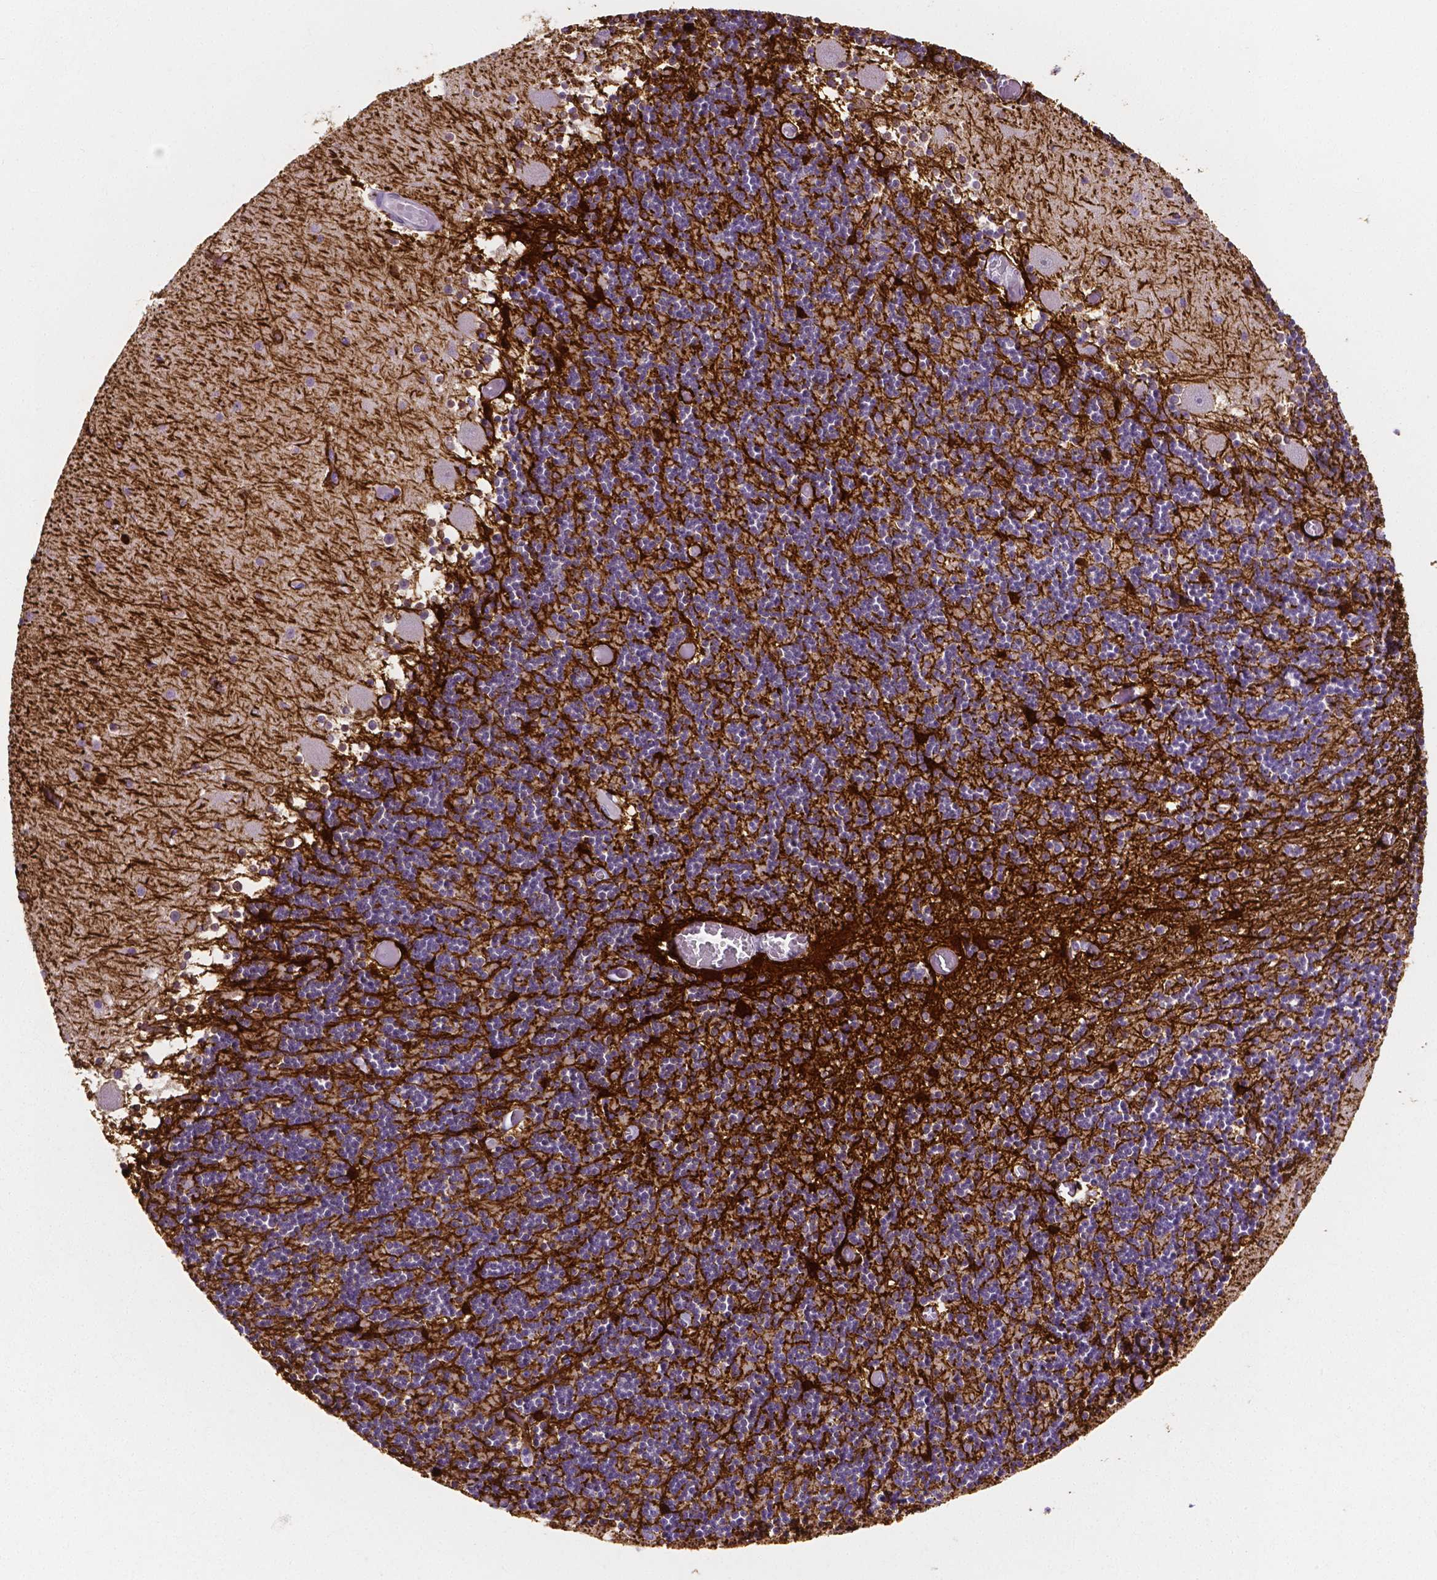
{"staining": {"intensity": "negative", "quantity": "none", "location": "none"}, "tissue": "cerebellum", "cell_type": "Cells in granular layer", "image_type": "normal", "snomed": [{"axis": "morphology", "description": "Normal tissue, NOS"}, {"axis": "topography", "description": "Cerebellum"}], "caption": "Immunohistochemistry (IHC) histopathology image of unremarkable cerebellum stained for a protein (brown), which exhibits no positivity in cells in granular layer.", "gene": "SLC22A2", "patient": {"sex": "female", "age": 28}}